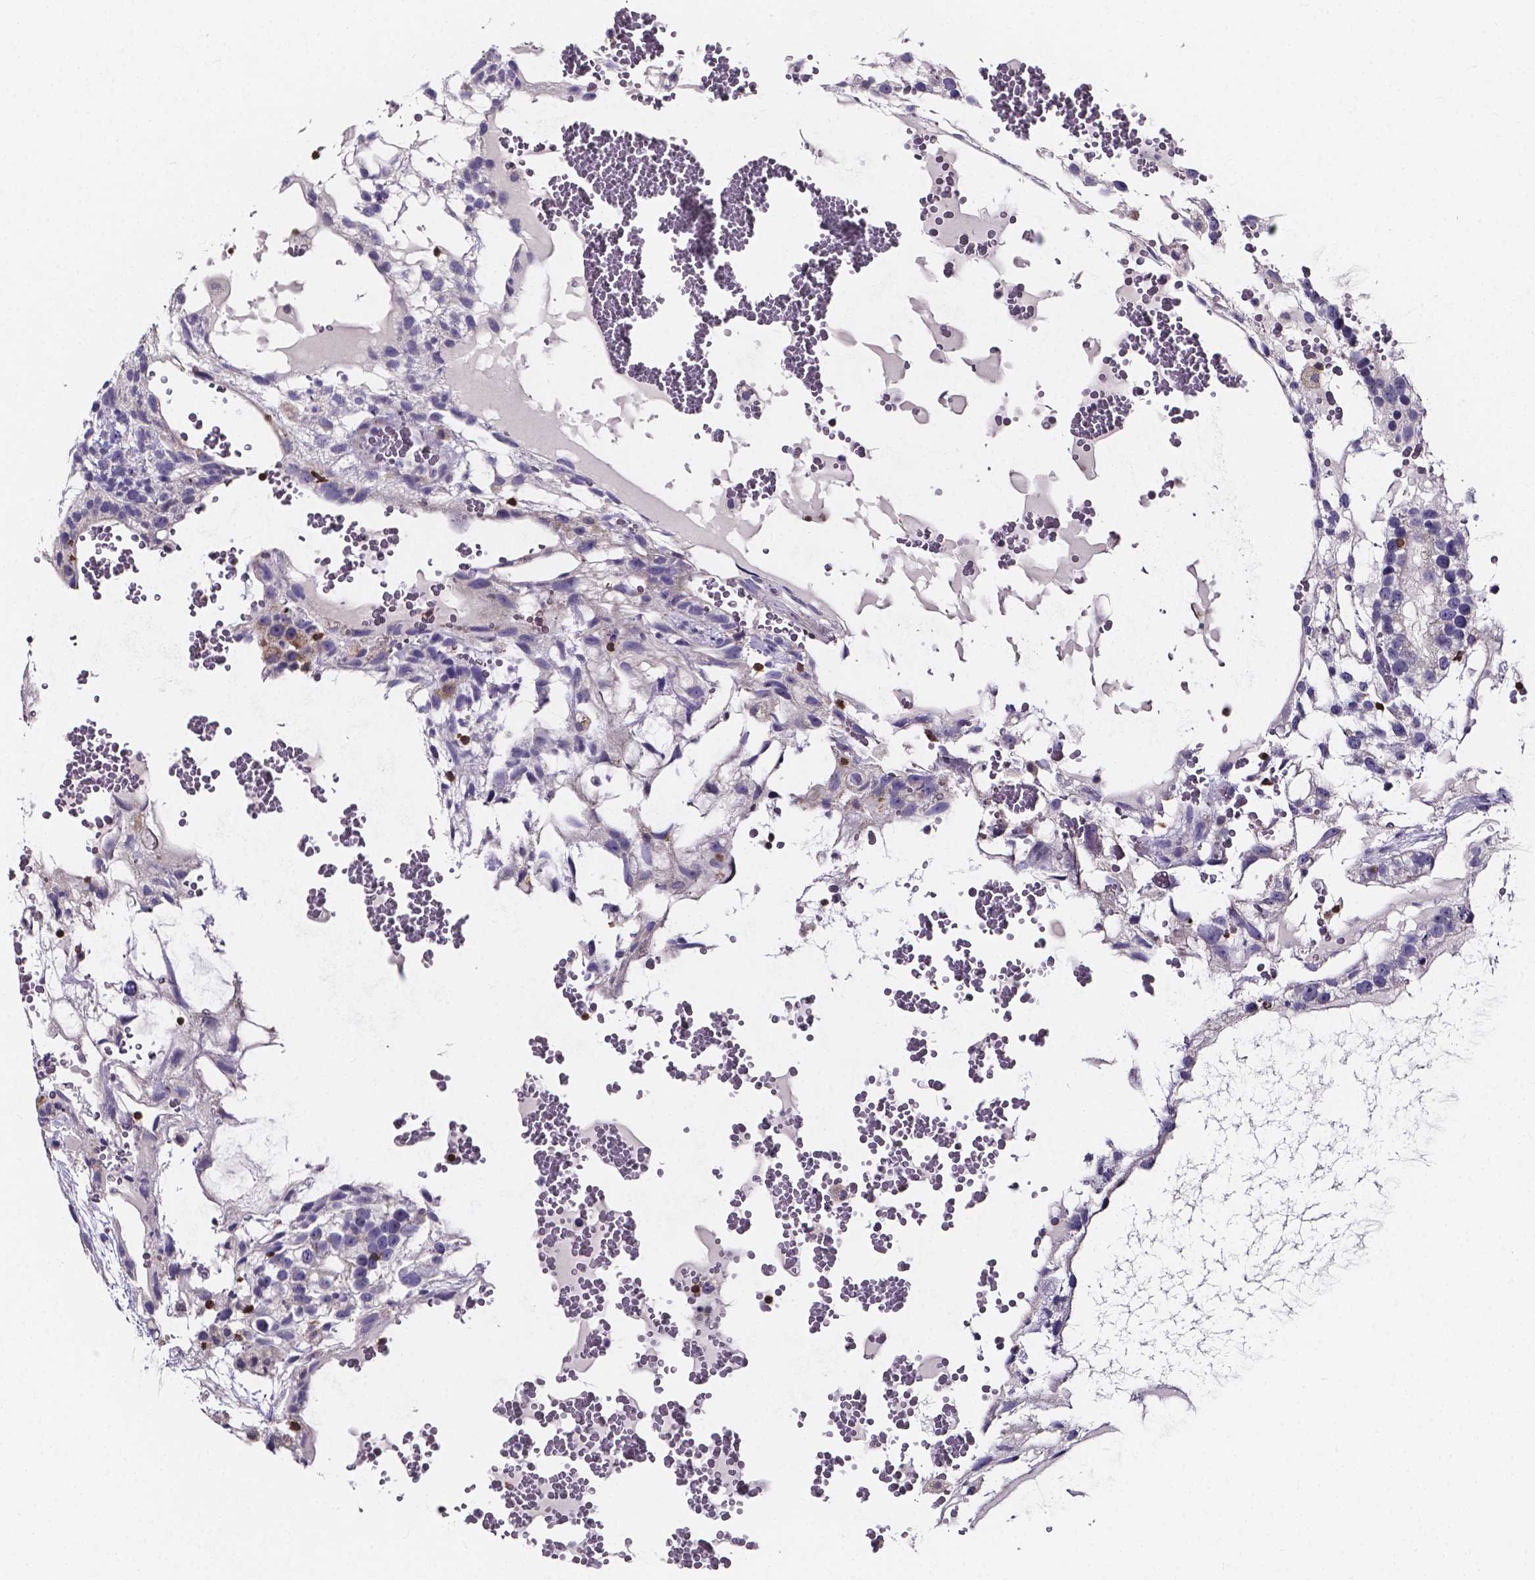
{"staining": {"intensity": "negative", "quantity": "none", "location": "none"}, "tissue": "testis cancer", "cell_type": "Tumor cells", "image_type": "cancer", "snomed": [{"axis": "morphology", "description": "Normal tissue, NOS"}, {"axis": "morphology", "description": "Carcinoma, Embryonal, NOS"}, {"axis": "topography", "description": "Testis"}], "caption": "DAB immunohistochemical staining of human embryonal carcinoma (testis) displays no significant expression in tumor cells.", "gene": "THEMIS", "patient": {"sex": "male", "age": 32}}